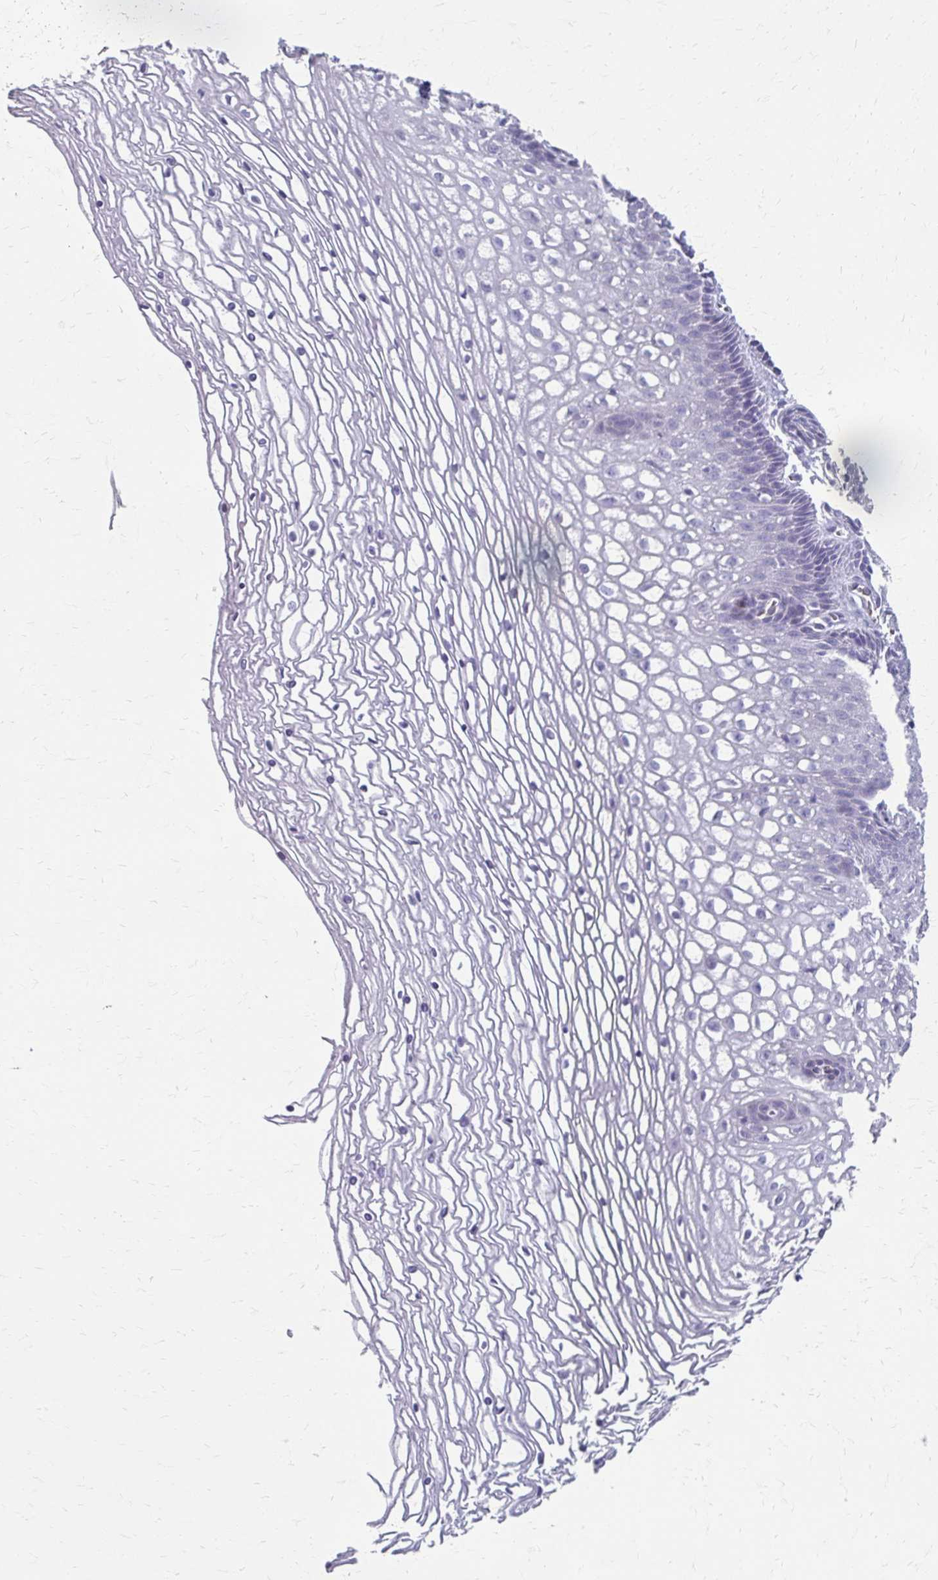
{"staining": {"intensity": "negative", "quantity": "none", "location": "none"}, "tissue": "cervix", "cell_type": "Glandular cells", "image_type": "normal", "snomed": [{"axis": "morphology", "description": "Normal tissue, NOS"}, {"axis": "topography", "description": "Cervix"}], "caption": "Image shows no protein staining in glandular cells of normal cervix.", "gene": "CYB5A", "patient": {"sex": "female", "age": 36}}